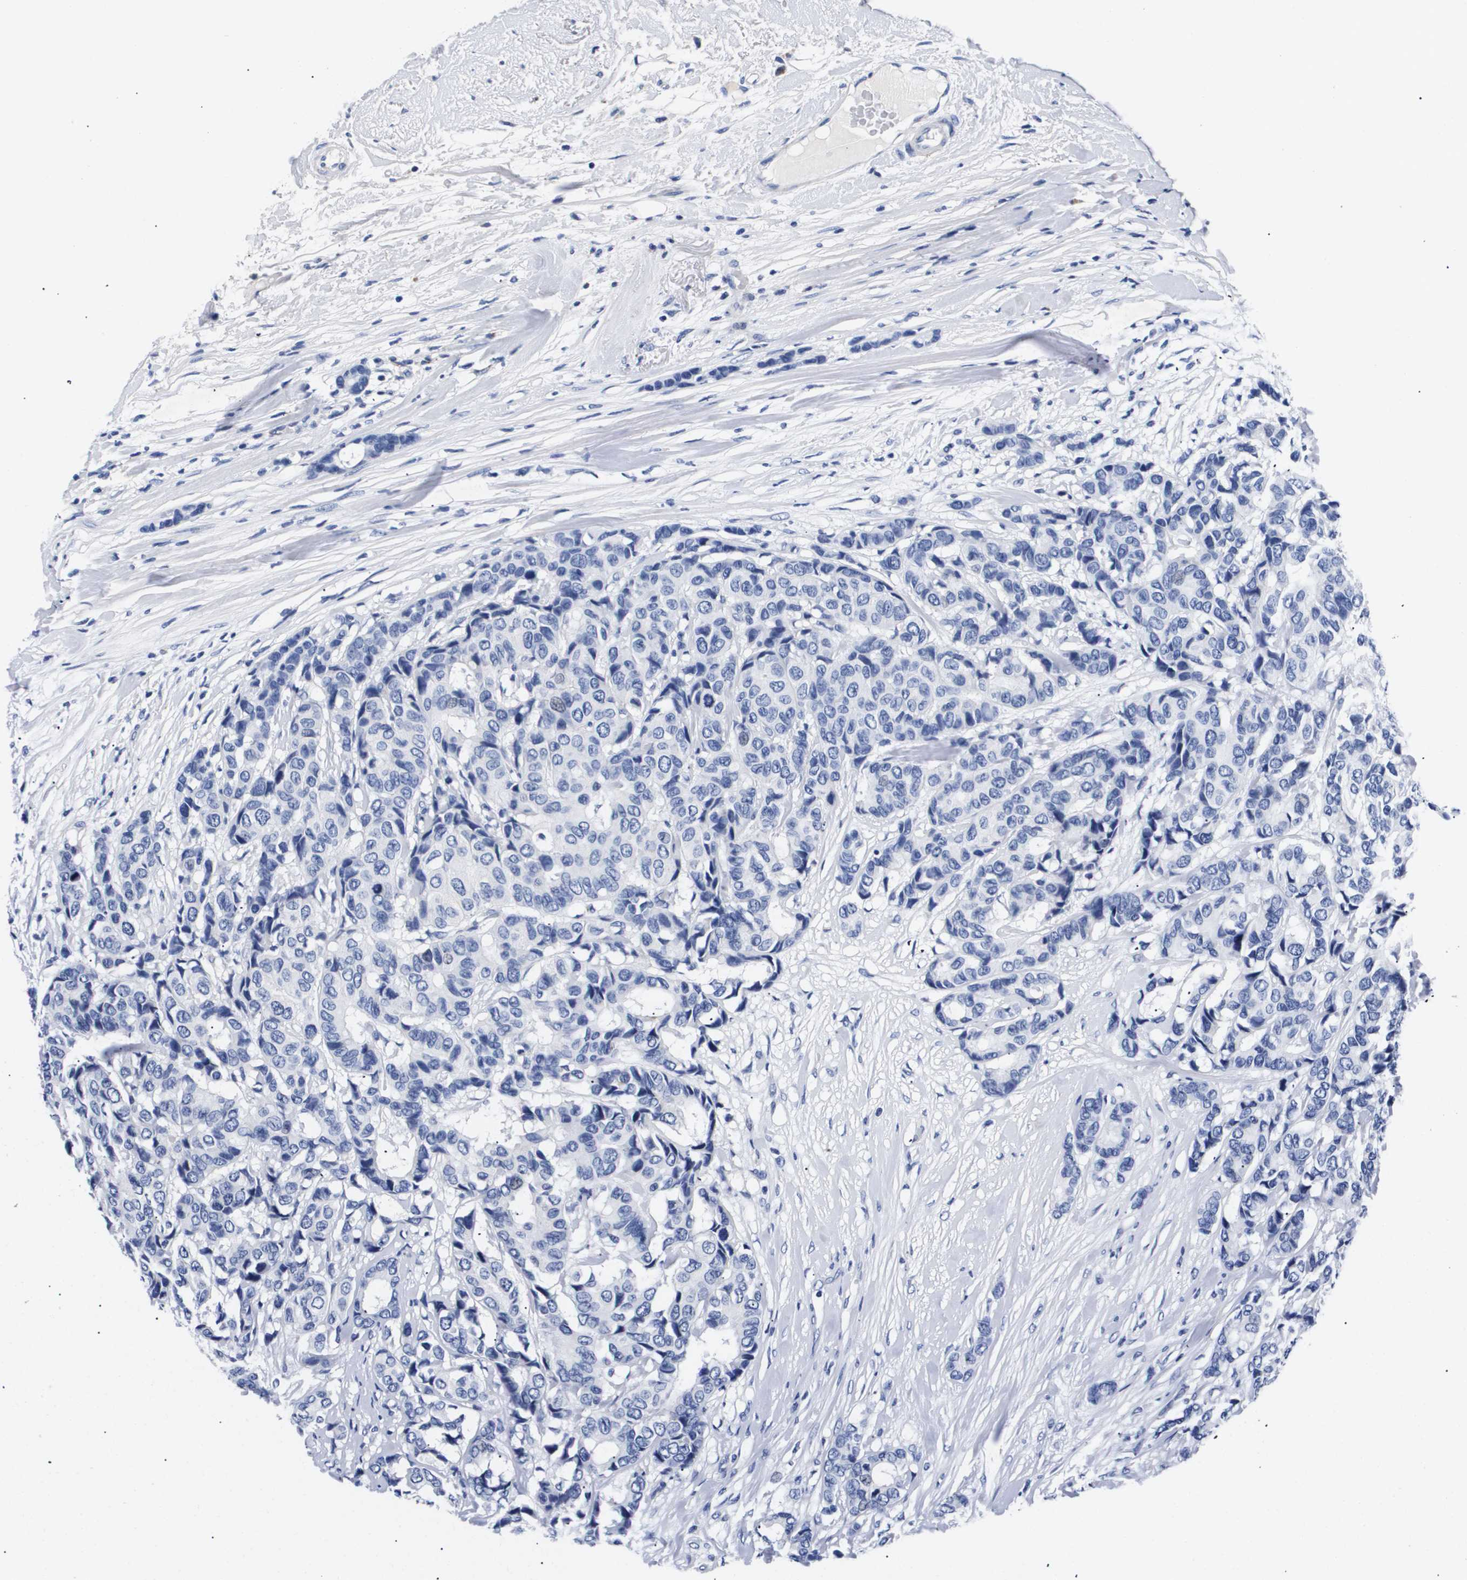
{"staining": {"intensity": "negative", "quantity": "none", "location": "none"}, "tissue": "breast cancer", "cell_type": "Tumor cells", "image_type": "cancer", "snomed": [{"axis": "morphology", "description": "Duct carcinoma"}, {"axis": "topography", "description": "Breast"}], "caption": "Immunohistochemistry micrograph of breast cancer stained for a protein (brown), which exhibits no positivity in tumor cells.", "gene": "ATP6V0A4", "patient": {"sex": "female", "age": 87}}